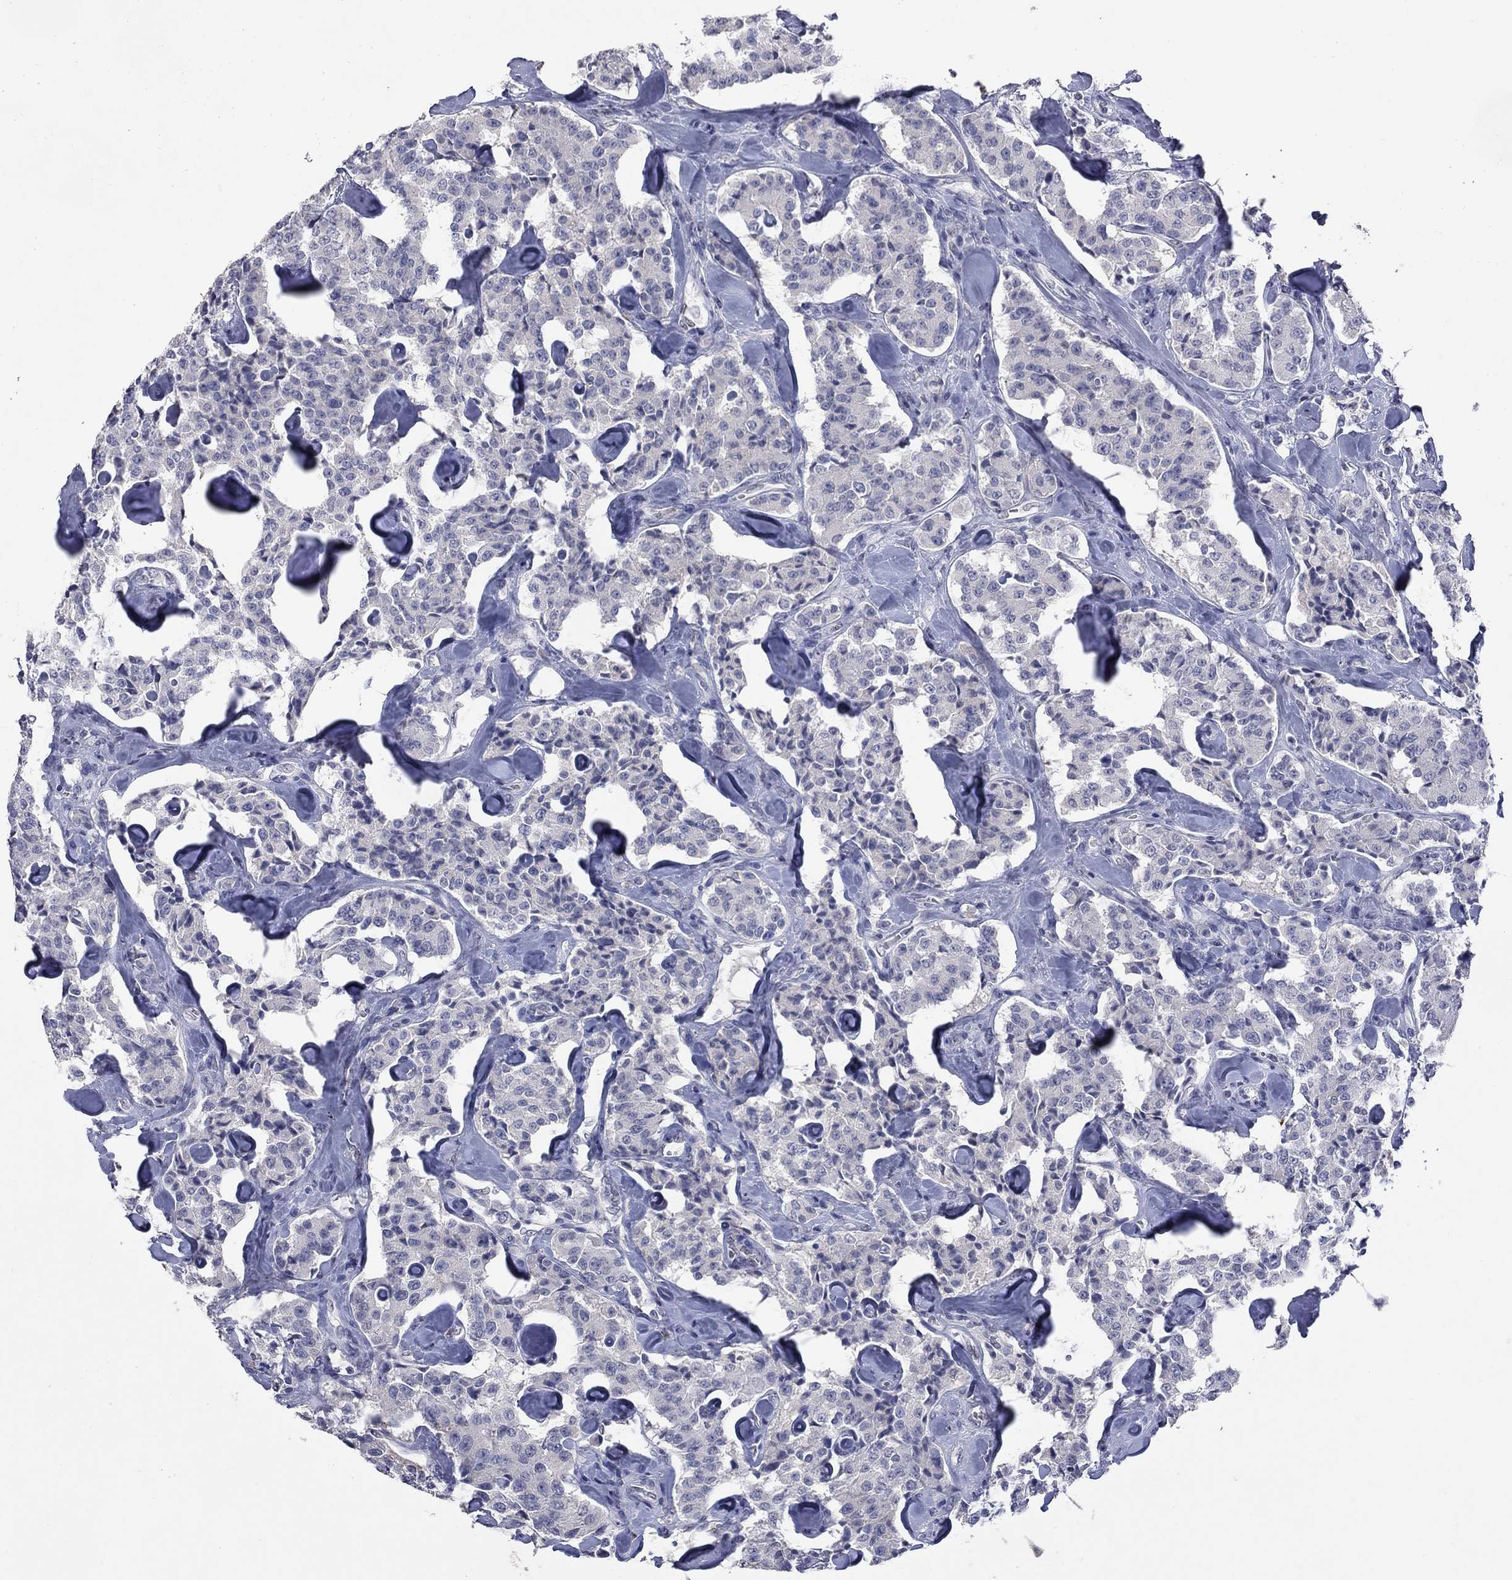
{"staining": {"intensity": "negative", "quantity": "none", "location": "none"}, "tissue": "carcinoid", "cell_type": "Tumor cells", "image_type": "cancer", "snomed": [{"axis": "morphology", "description": "Carcinoid, malignant, NOS"}, {"axis": "topography", "description": "Pancreas"}], "caption": "IHC of carcinoid (malignant) displays no expression in tumor cells.", "gene": "SLC51A", "patient": {"sex": "male", "age": 41}}